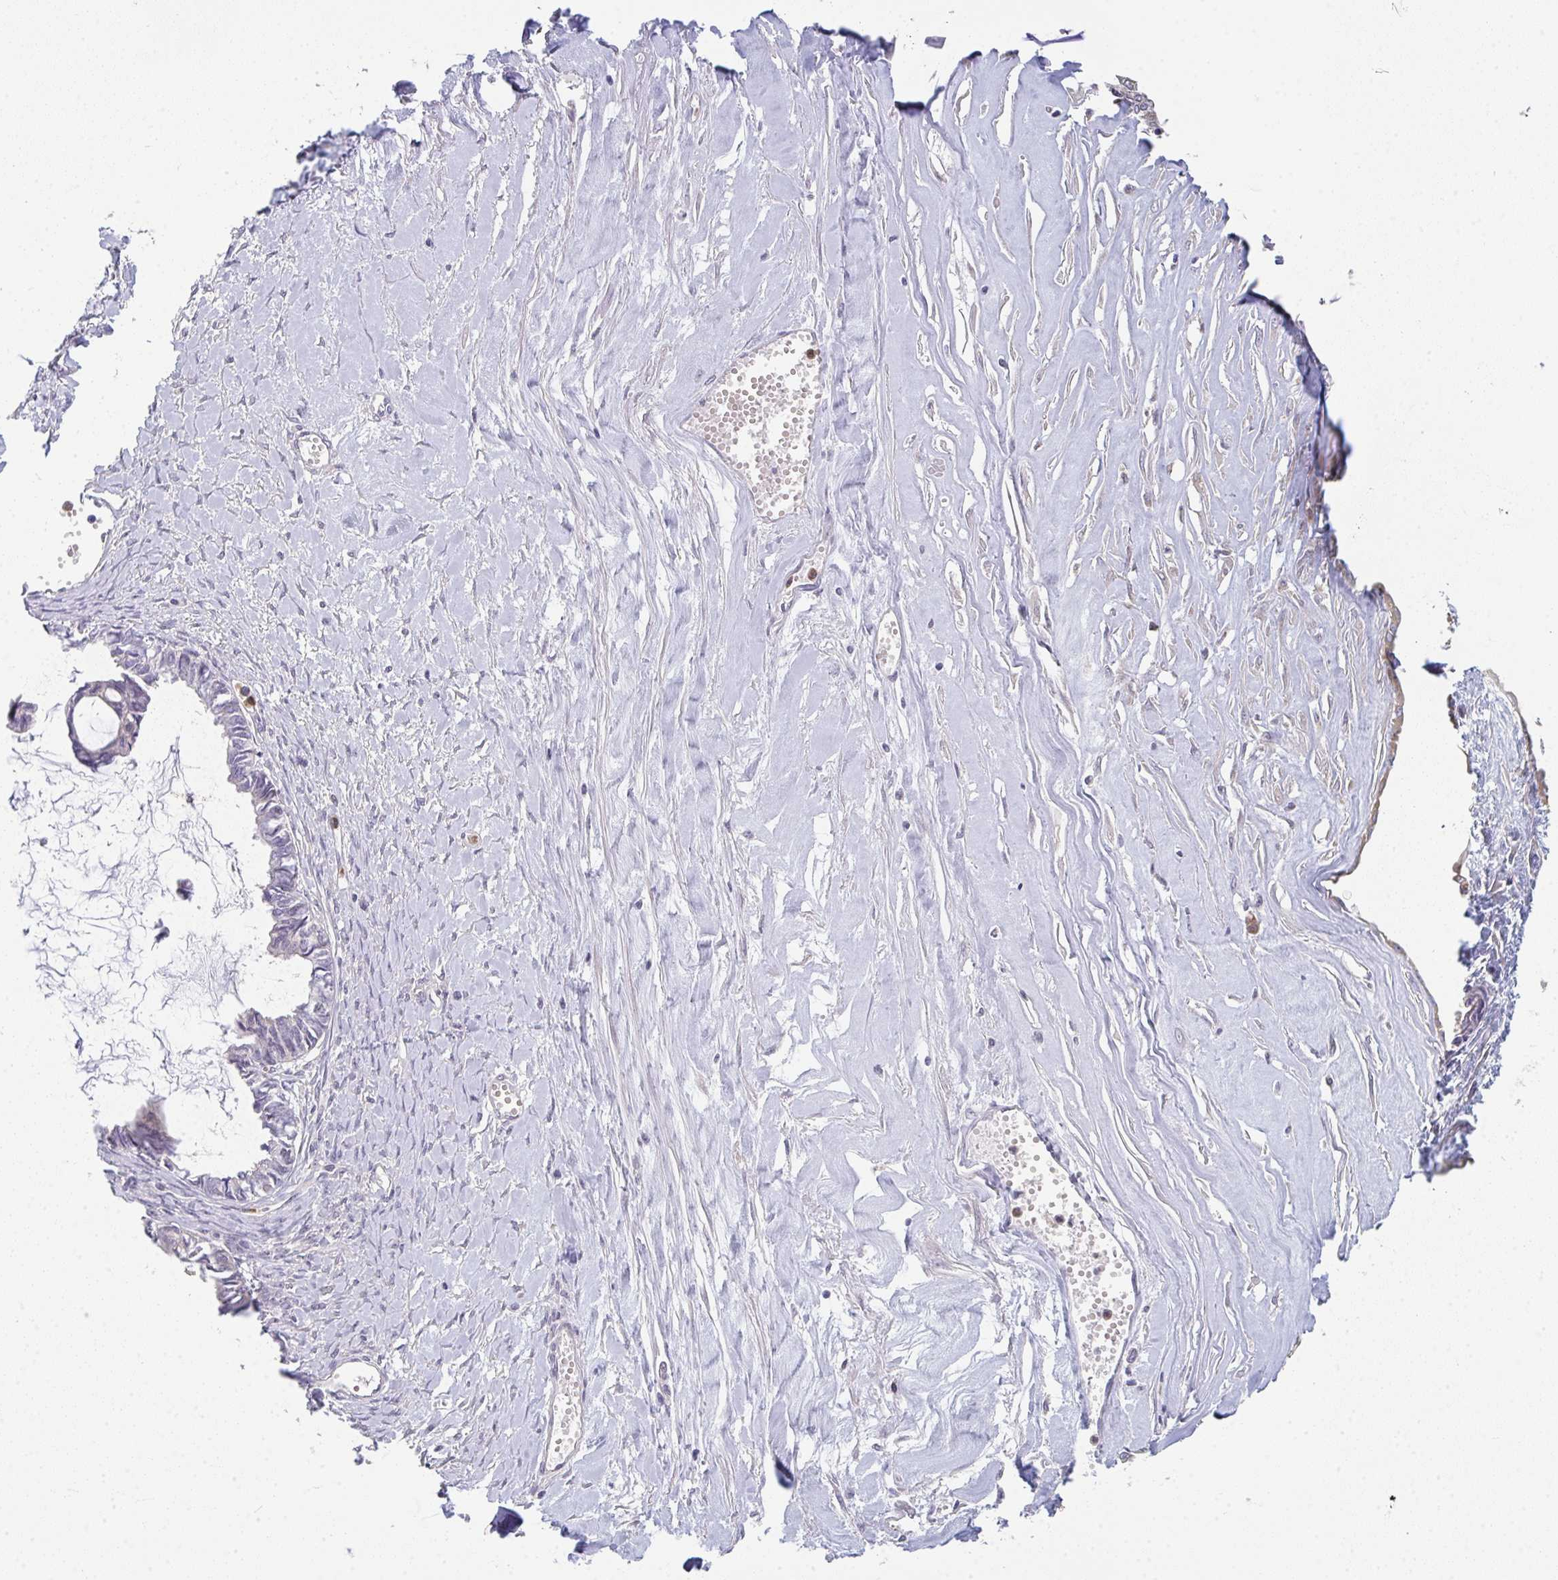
{"staining": {"intensity": "weak", "quantity": "<25%", "location": "cytoplasmic/membranous"}, "tissue": "ovarian cancer", "cell_type": "Tumor cells", "image_type": "cancer", "snomed": [{"axis": "morphology", "description": "Cystadenocarcinoma, mucinous, NOS"}, {"axis": "topography", "description": "Ovary"}], "caption": "A high-resolution image shows immunohistochemistry (IHC) staining of ovarian mucinous cystadenocarcinoma, which shows no significant expression in tumor cells. (Stains: DAB (3,3'-diaminobenzidine) IHC with hematoxylin counter stain, Microscopy: brightfield microscopy at high magnification).", "gene": "RIOK1", "patient": {"sex": "female", "age": 61}}